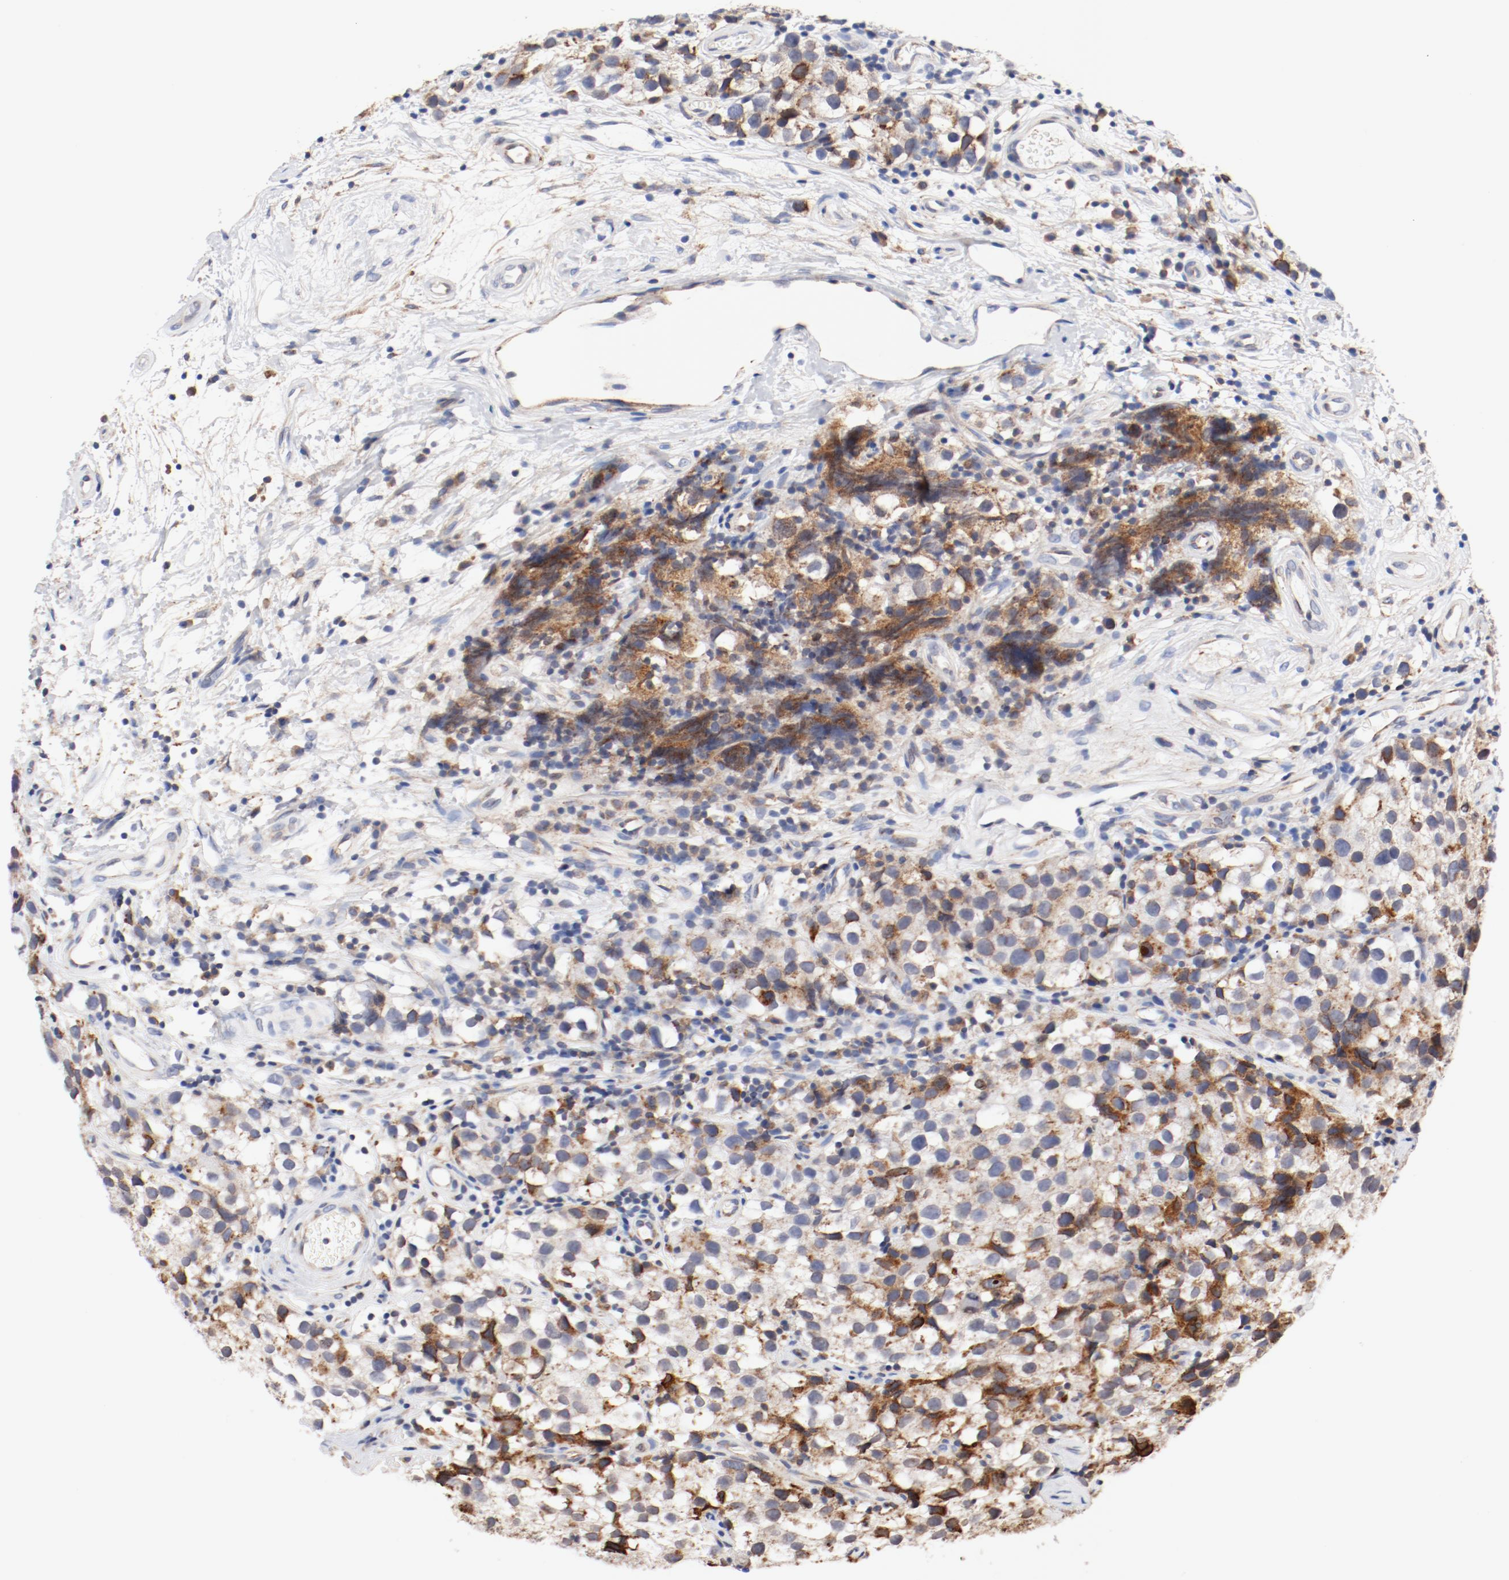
{"staining": {"intensity": "strong", "quantity": ">75%", "location": "cytoplasmic/membranous"}, "tissue": "testis cancer", "cell_type": "Tumor cells", "image_type": "cancer", "snomed": [{"axis": "morphology", "description": "Seminoma, NOS"}, {"axis": "topography", "description": "Testis"}], "caption": "This is an image of IHC staining of seminoma (testis), which shows strong positivity in the cytoplasmic/membranous of tumor cells.", "gene": "PDPK1", "patient": {"sex": "male", "age": 39}}